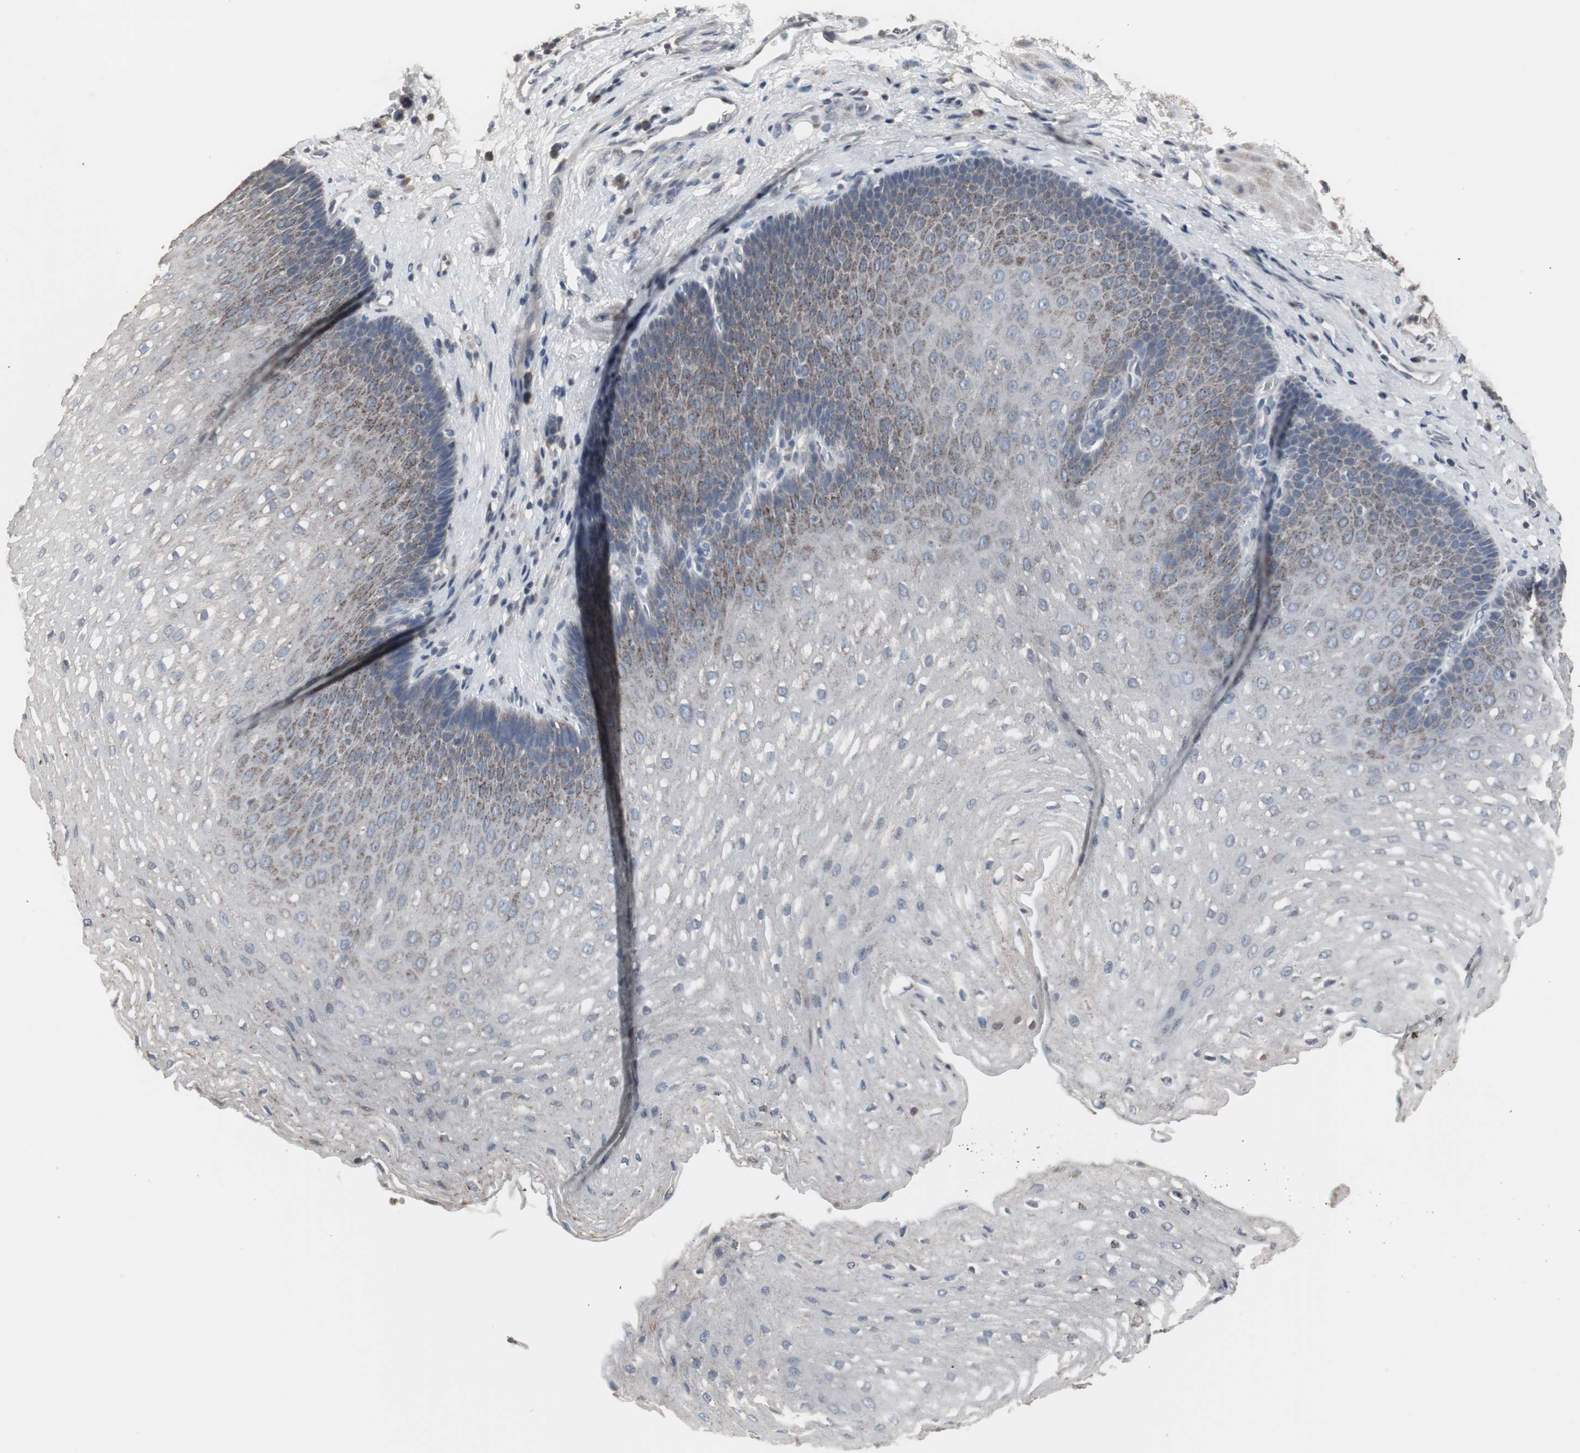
{"staining": {"intensity": "weak", "quantity": "<25%", "location": "cytoplasmic/membranous"}, "tissue": "esophagus", "cell_type": "Squamous epithelial cells", "image_type": "normal", "snomed": [{"axis": "morphology", "description": "Normal tissue, NOS"}, {"axis": "topography", "description": "Esophagus"}], "caption": "Immunohistochemical staining of unremarkable esophagus demonstrates no significant positivity in squamous epithelial cells. (DAB IHC with hematoxylin counter stain).", "gene": "ACAA1", "patient": {"sex": "male", "age": 48}}